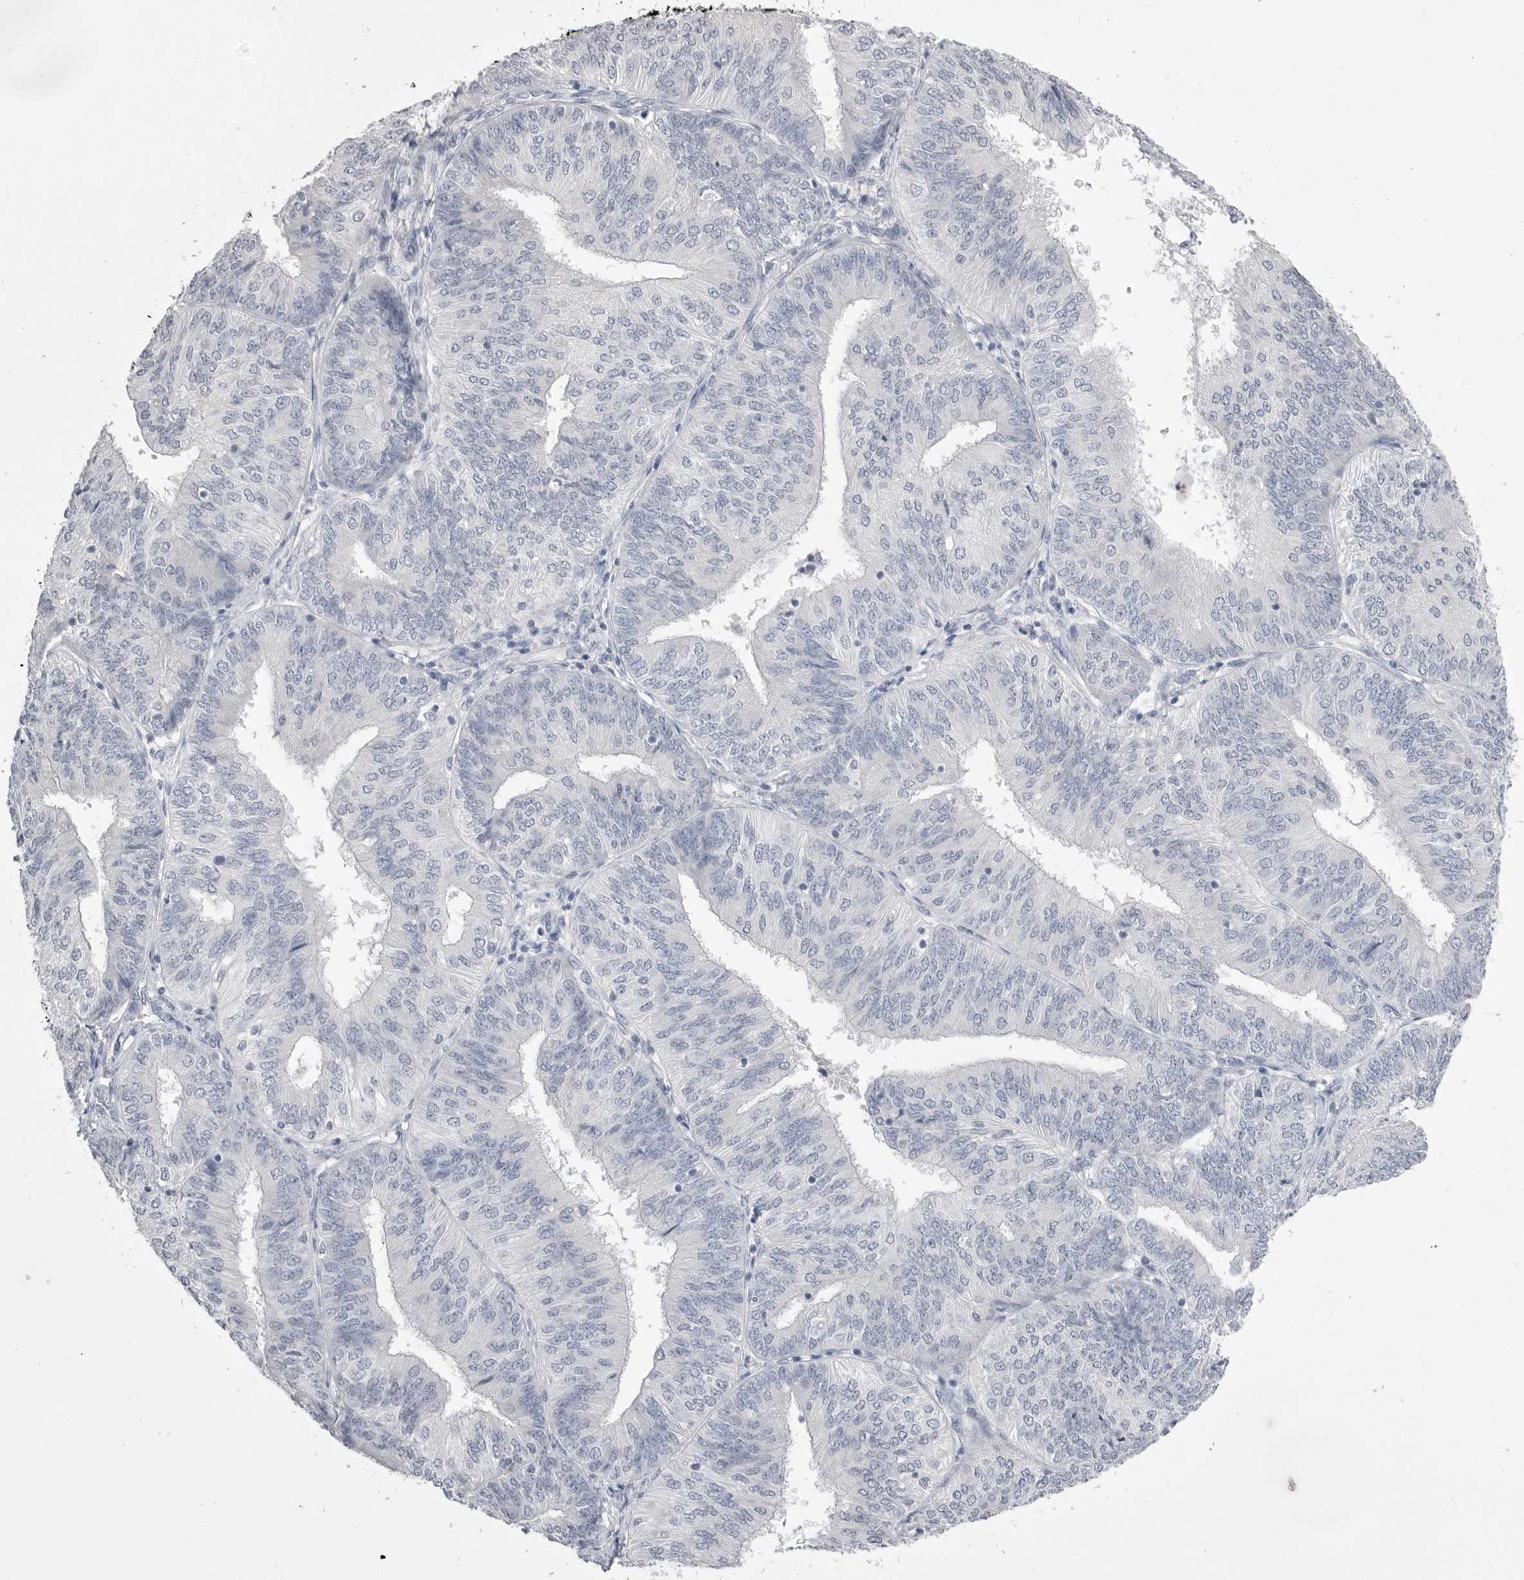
{"staining": {"intensity": "negative", "quantity": "none", "location": "none"}, "tissue": "endometrial cancer", "cell_type": "Tumor cells", "image_type": "cancer", "snomed": [{"axis": "morphology", "description": "Adenocarcinoma, NOS"}, {"axis": "topography", "description": "Endometrium"}], "caption": "Endometrial cancer (adenocarcinoma) was stained to show a protein in brown. There is no significant expression in tumor cells. (Stains: DAB IHC with hematoxylin counter stain, Microscopy: brightfield microscopy at high magnification).", "gene": "CPB1", "patient": {"sex": "female", "age": 58}}